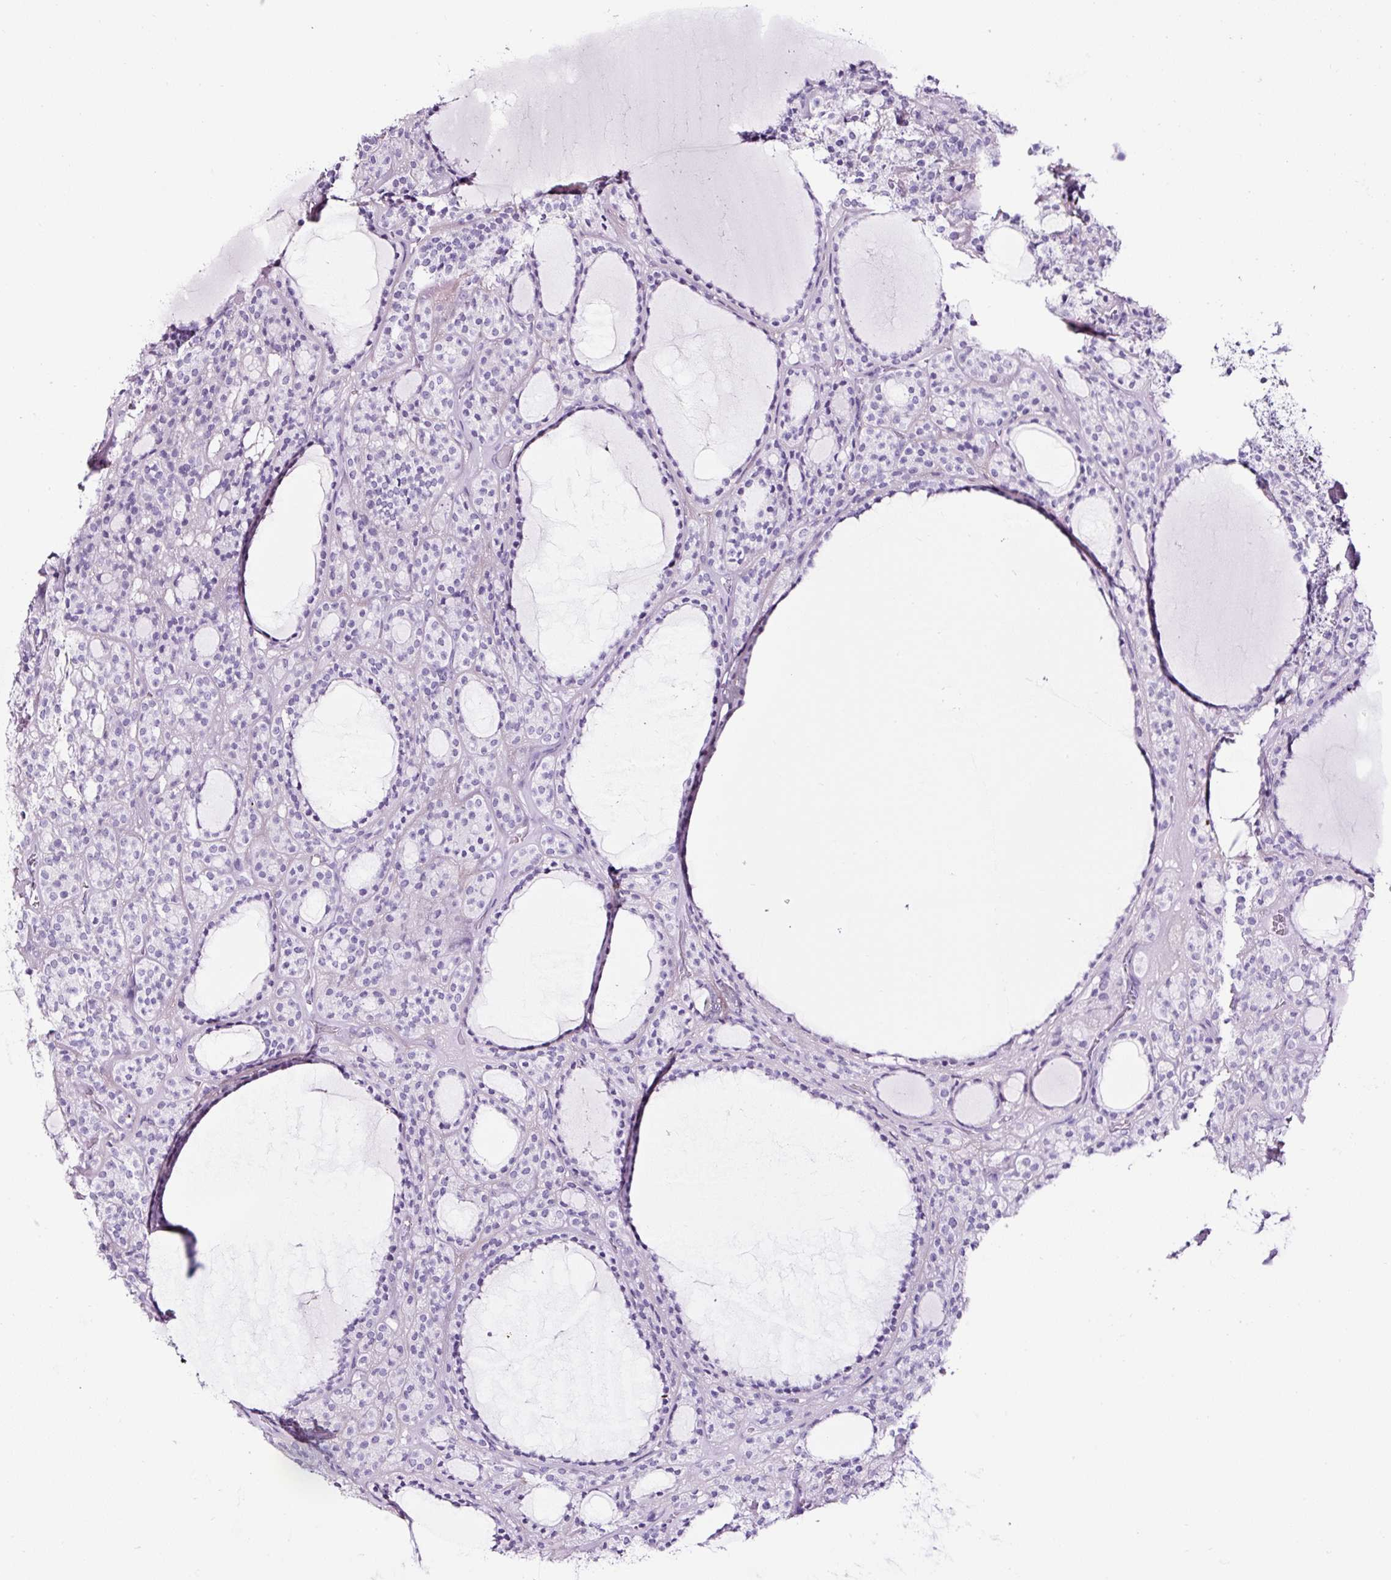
{"staining": {"intensity": "negative", "quantity": "none", "location": "none"}, "tissue": "thyroid cancer", "cell_type": "Tumor cells", "image_type": "cancer", "snomed": [{"axis": "morphology", "description": "Follicular adenoma carcinoma, NOS"}, {"axis": "topography", "description": "Thyroid gland"}], "caption": "DAB immunohistochemical staining of thyroid follicular adenoma carcinoma exhibits no significant positivity in tumor cells.", "gene": "NPHS2", "patient": {"sex": "female", "age": 63}}